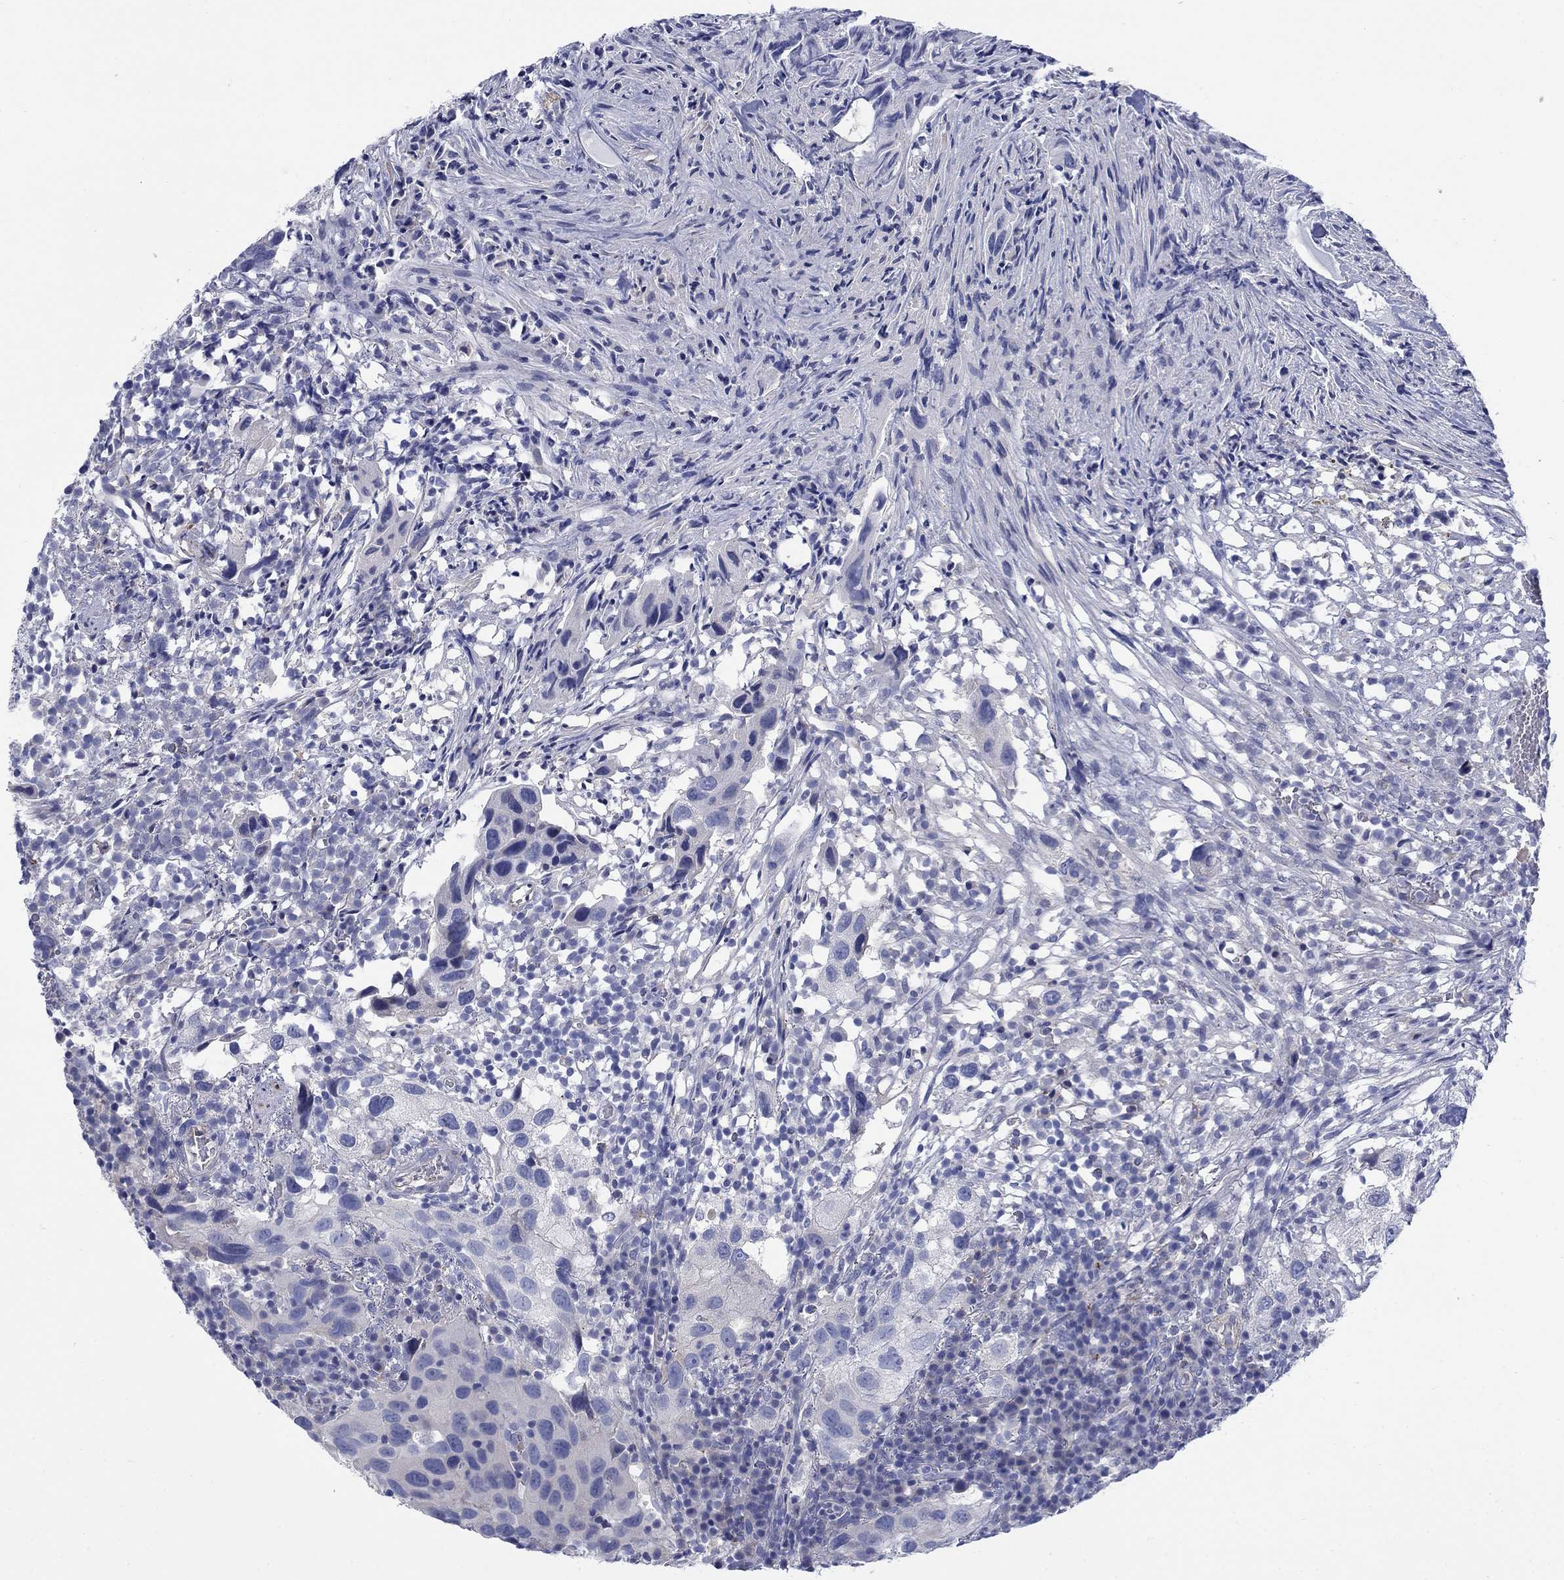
{"staining": {"intensity": "negative", "quantity": "none", "location": "none"}, "tissue": "urothelial cancer", "cell_type": "Tumor cells", "image_type": "cancer", "snomed": [{"axis": "morphology", "description": "Urothelial carcinoma, High grade"}, {"axis": "topography", "description": "Urinary bladder"}], "caption": "Tumor cells are negative for protein expression in human urothelial cancer.", "gene": "PTPRZ1", "patient": {"sex": "male", "age": 79}}